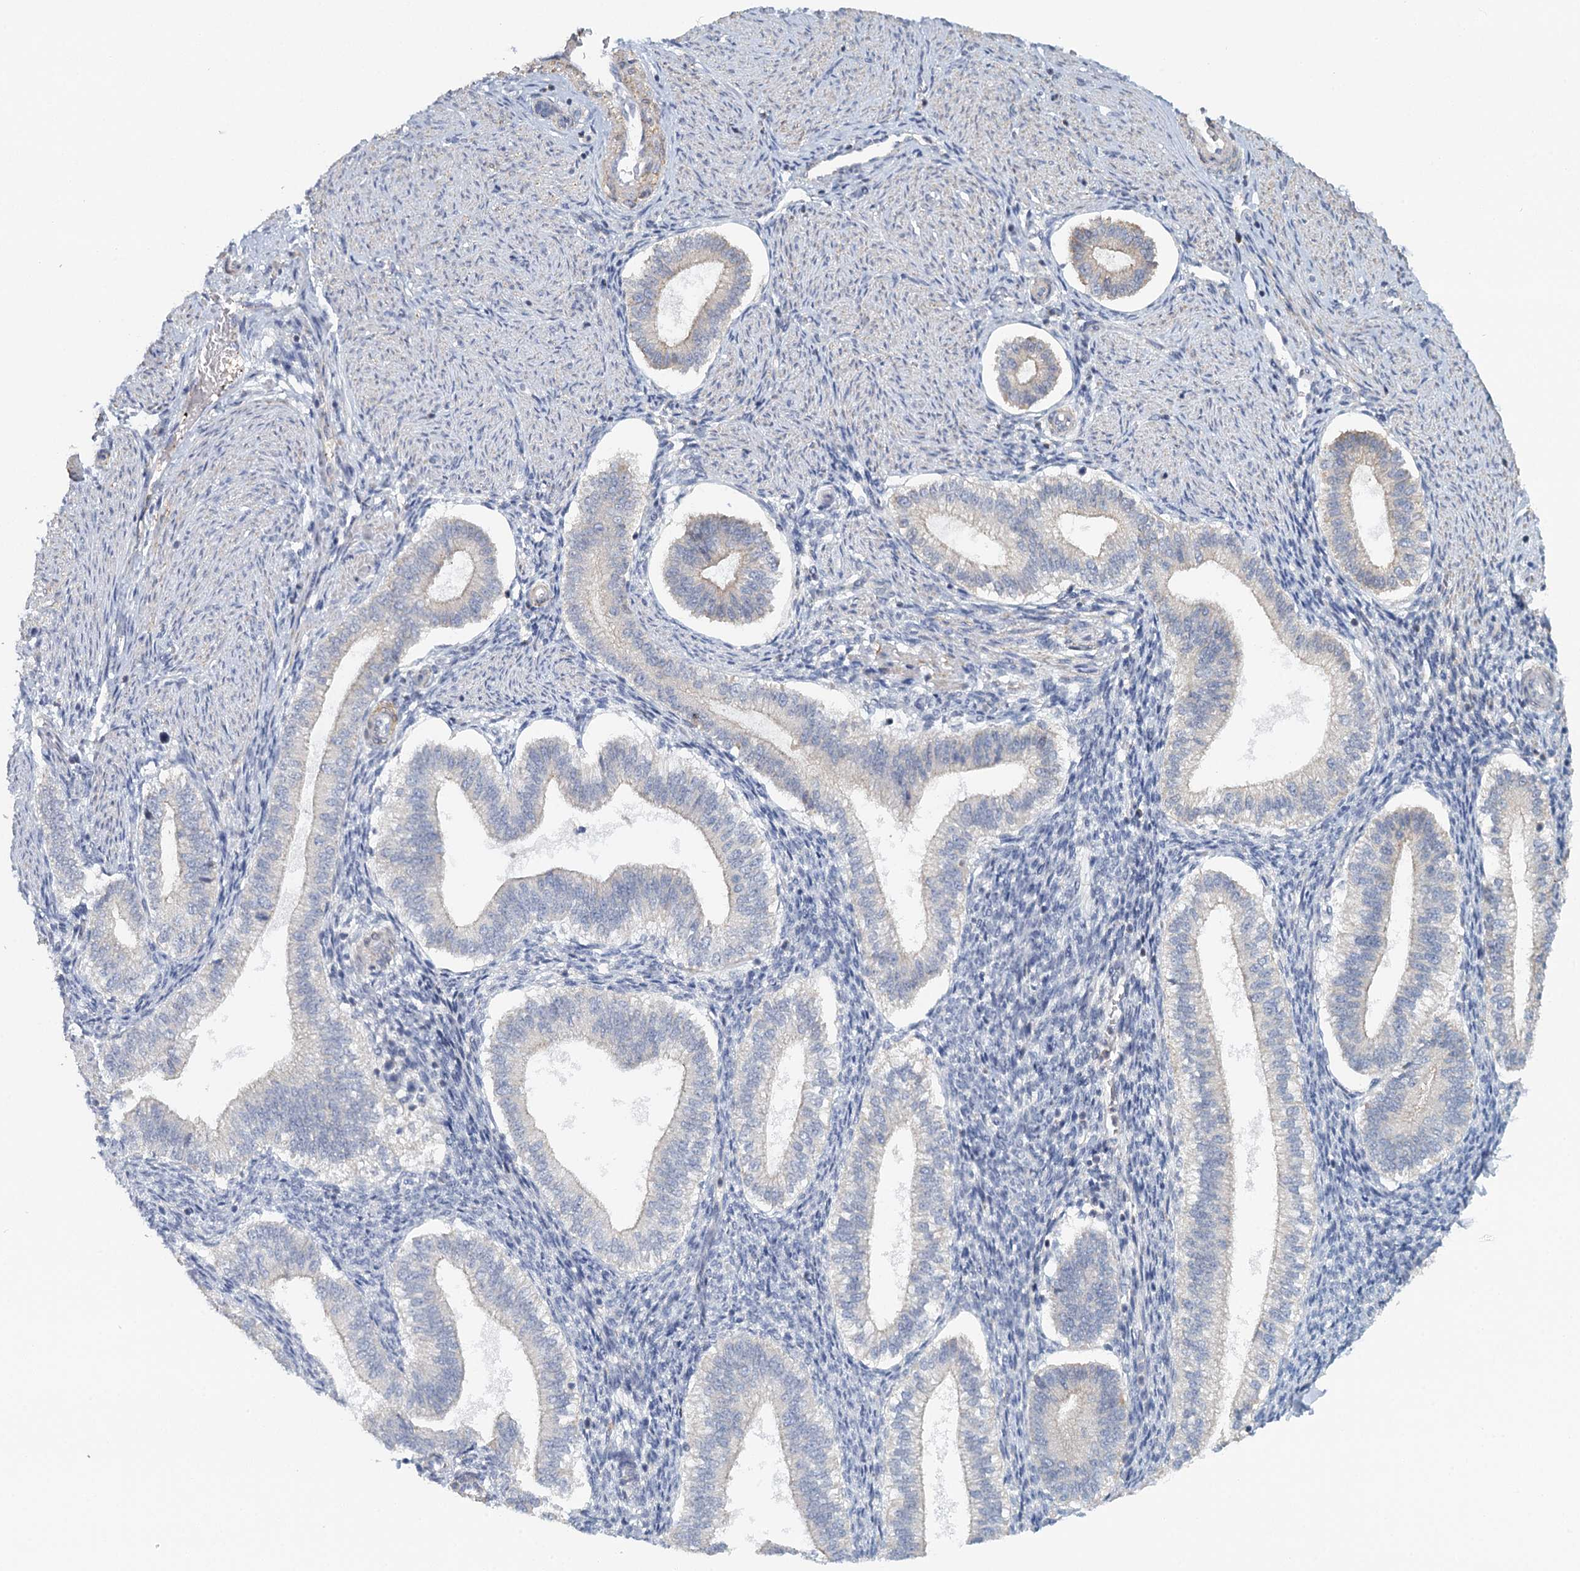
{"staining": {"intensity": "moderate", "quantity": "<25%", "location": "nuclear"}, "tissue": "endometrium", "cell_type": "Cells in endometrial stroma", "image_type": "normal", "snomed": [{"axis": "morphology", "description": "Normal tissue, NOS"}, {"axis": "topography", "description": "Endometrium"}], "caption": "Immunohistochemical staining of unremarkable human endometrium demonstrates moderate nuclear protein staining in about <25% of cells in endometrial stroma.", "gene": "GPATCH11", "patient": {"sex": "female", "age": 25}}